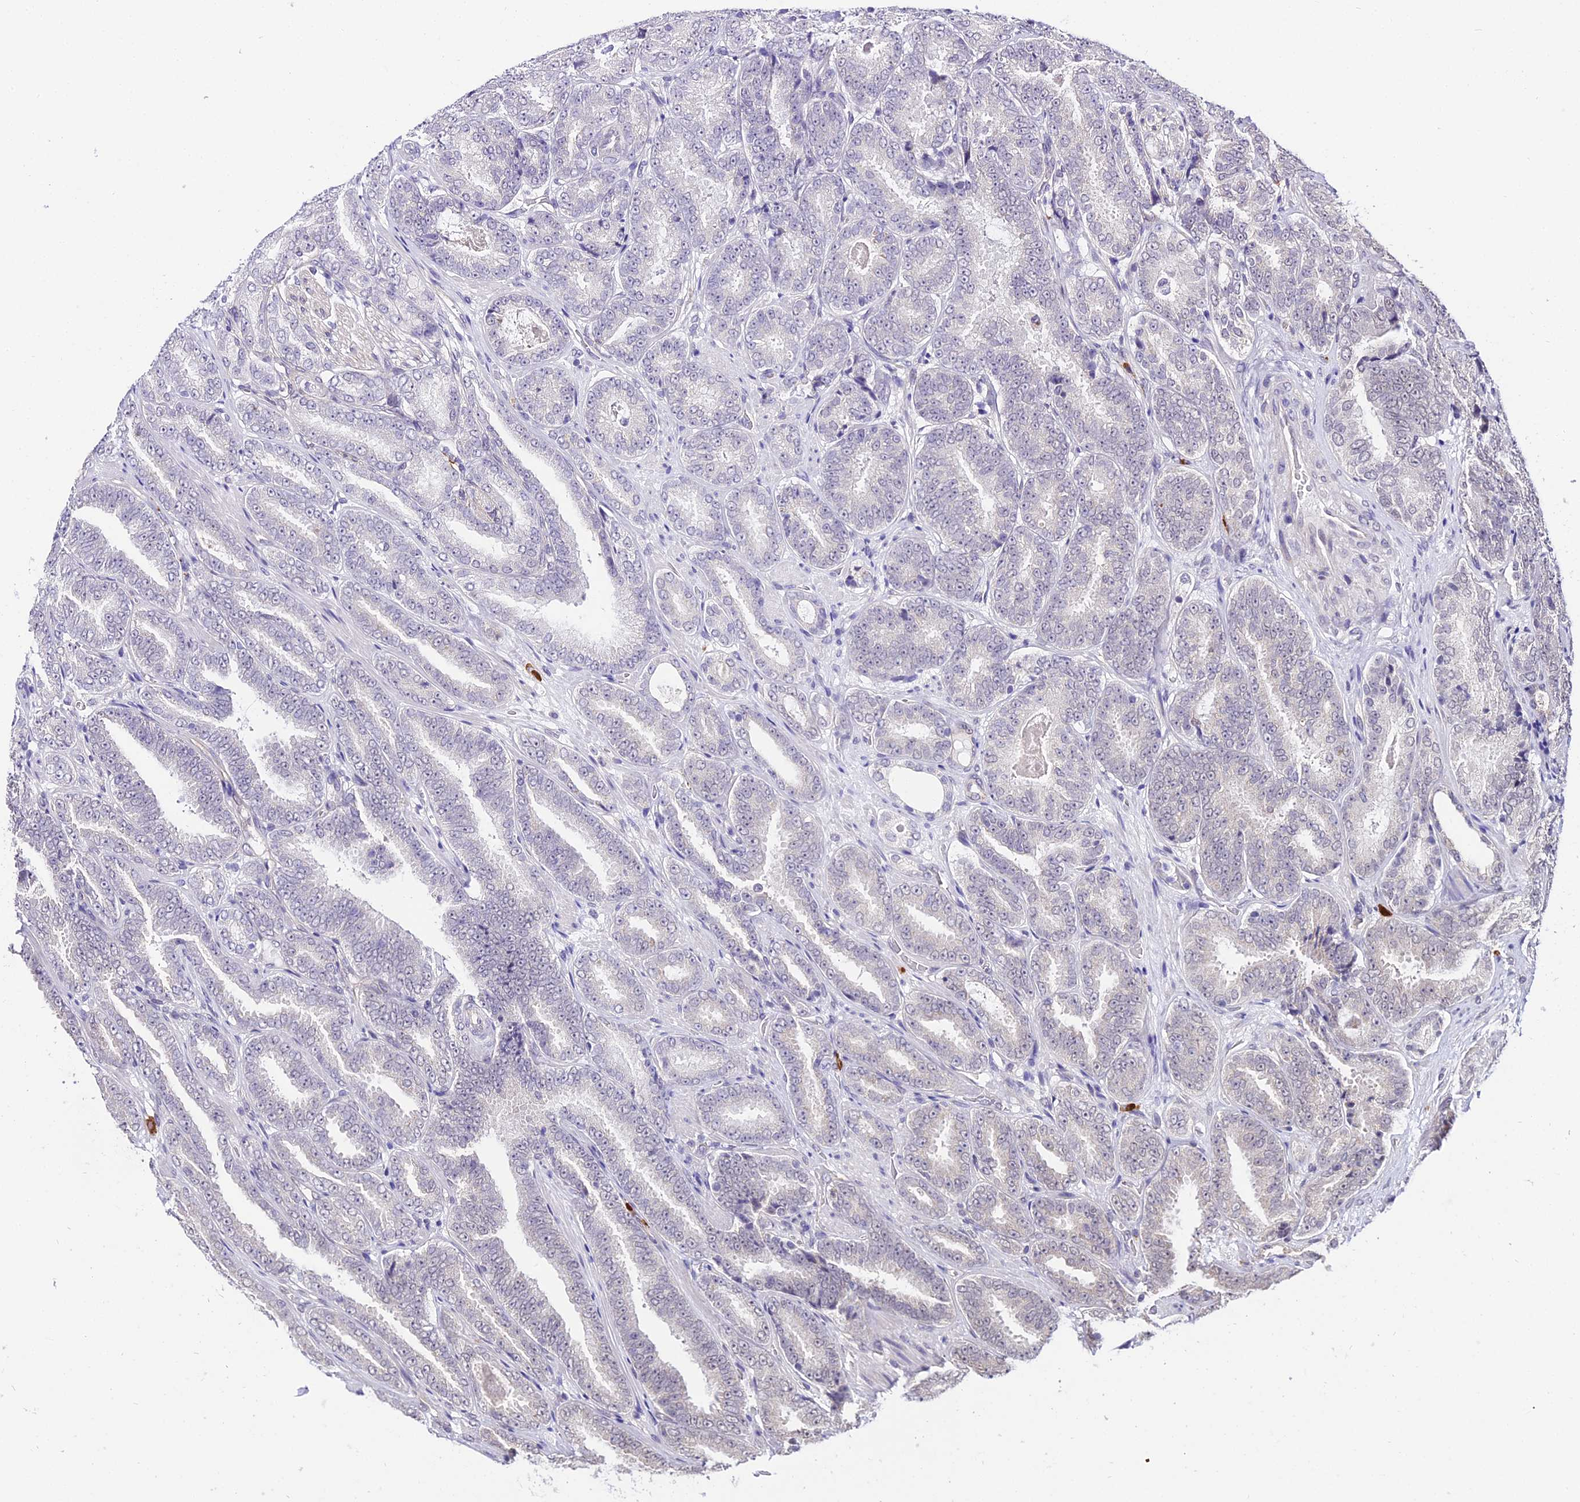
{"staining": {"intensity": "negative", "quantity": "none", "location": "none"}, "tissue": "prostate cancer", "cell_type": "Tumor cells", "image_type": "cancer", "snomed": [{"axis": "morphology", "description": "Adenocarcinoma, High grade"}, {"axis": "topography", "description": "Prostate"}], "caption": "Tumor cells are negative for brown protein staining in high-grade adenocarcinoma (prostate).", "gene": "POLR2I", "patient": {"sex": "male", "age": 72}}